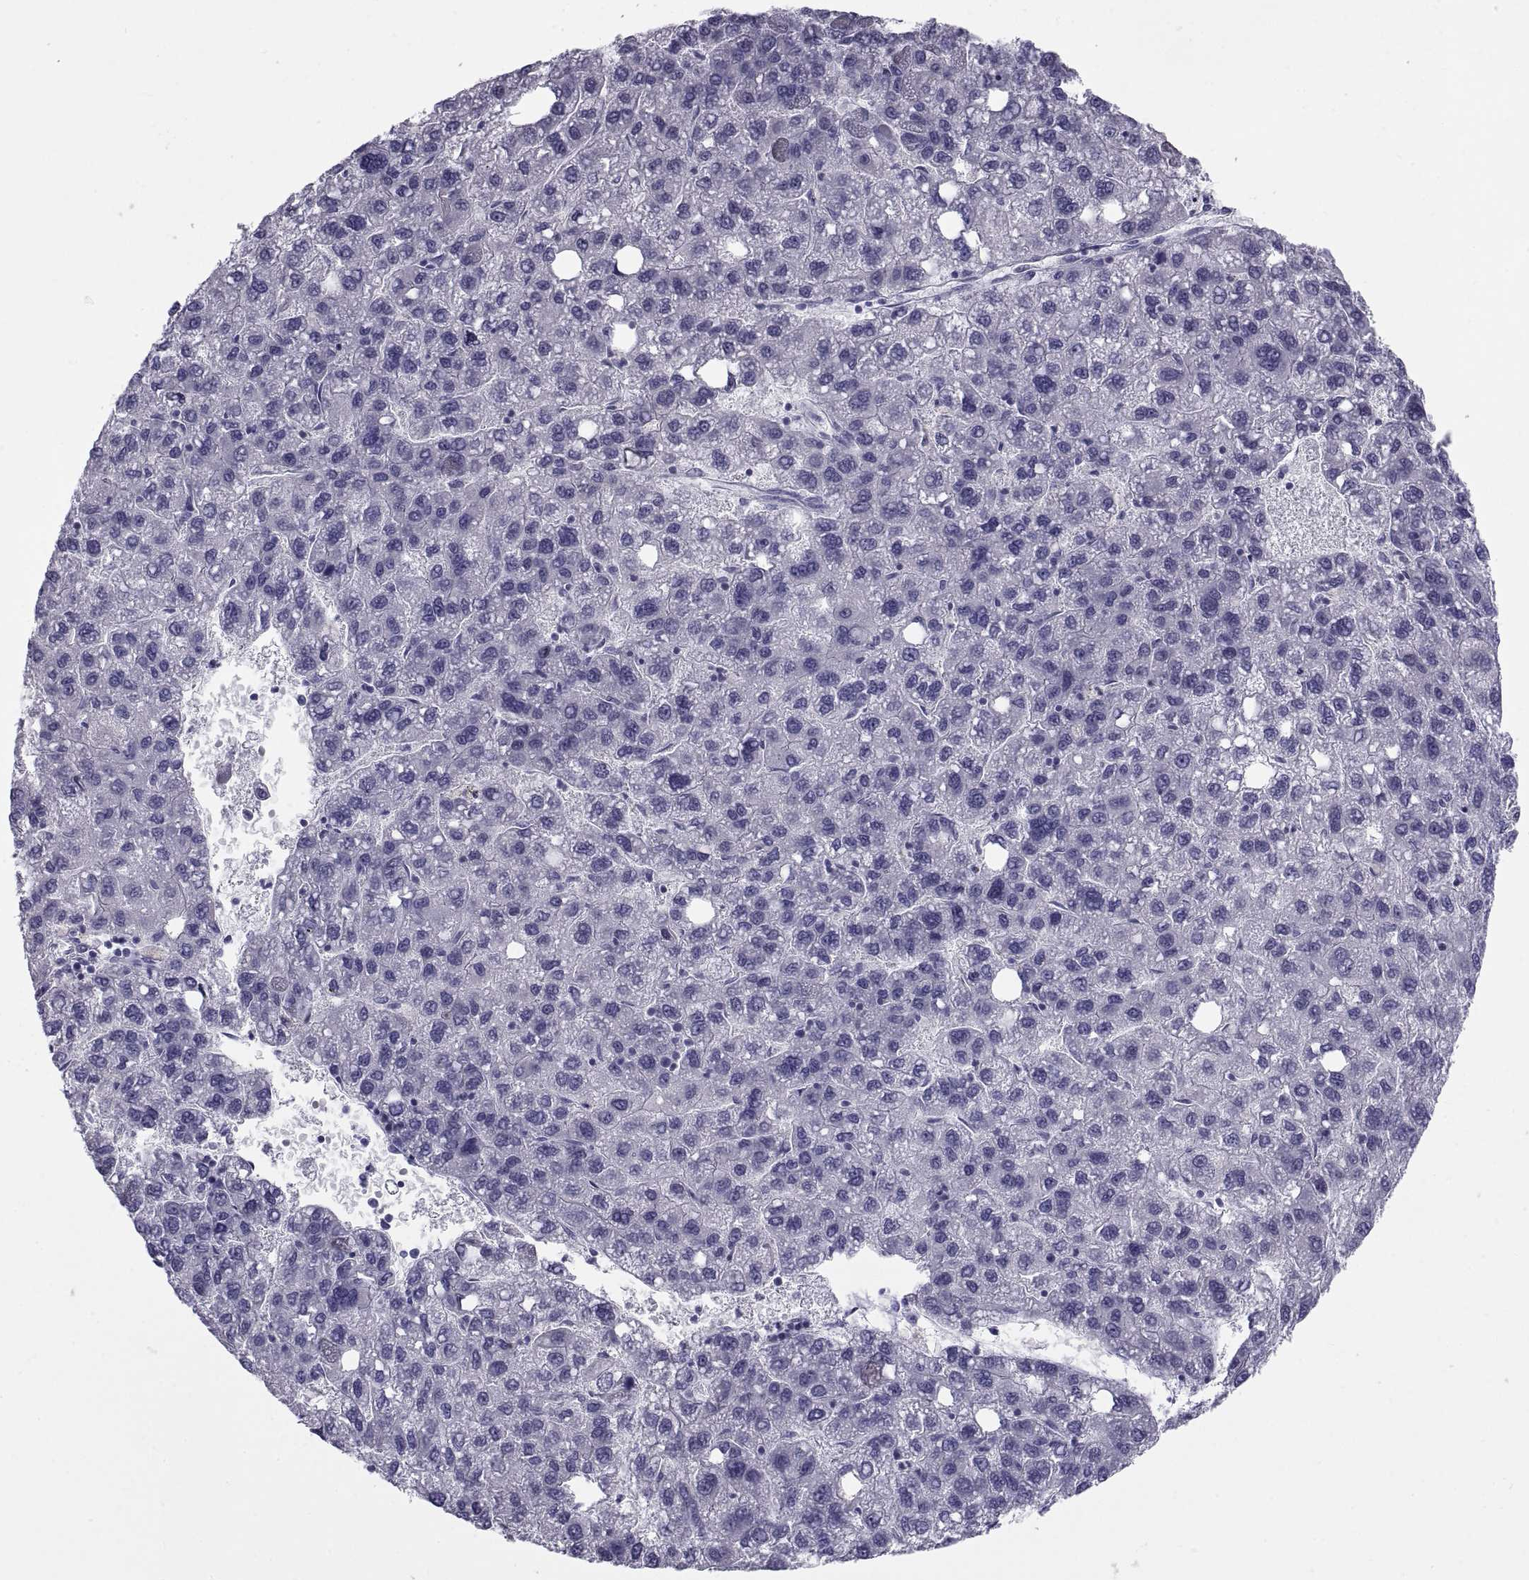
{"staining": {"intensity": "negative", "quantity": "none", "location": "none"}, "tissue": "liver cancer", "cell_type": "Tumor cells", "image_type": "cancer", "snomed": [{"axis": "morphology", "description": "Carcinoma, Hepatocellular, NOS"}, {"axis": "topography", "description": "Liver"}], "caption": "This is a micrograph of IHC staining of liver cancer (hepatocellular carcinoma), which shows no positivity in tumor cells.", "gene": "NPTX2", "patient": {"sex": "female", "age": 82}}